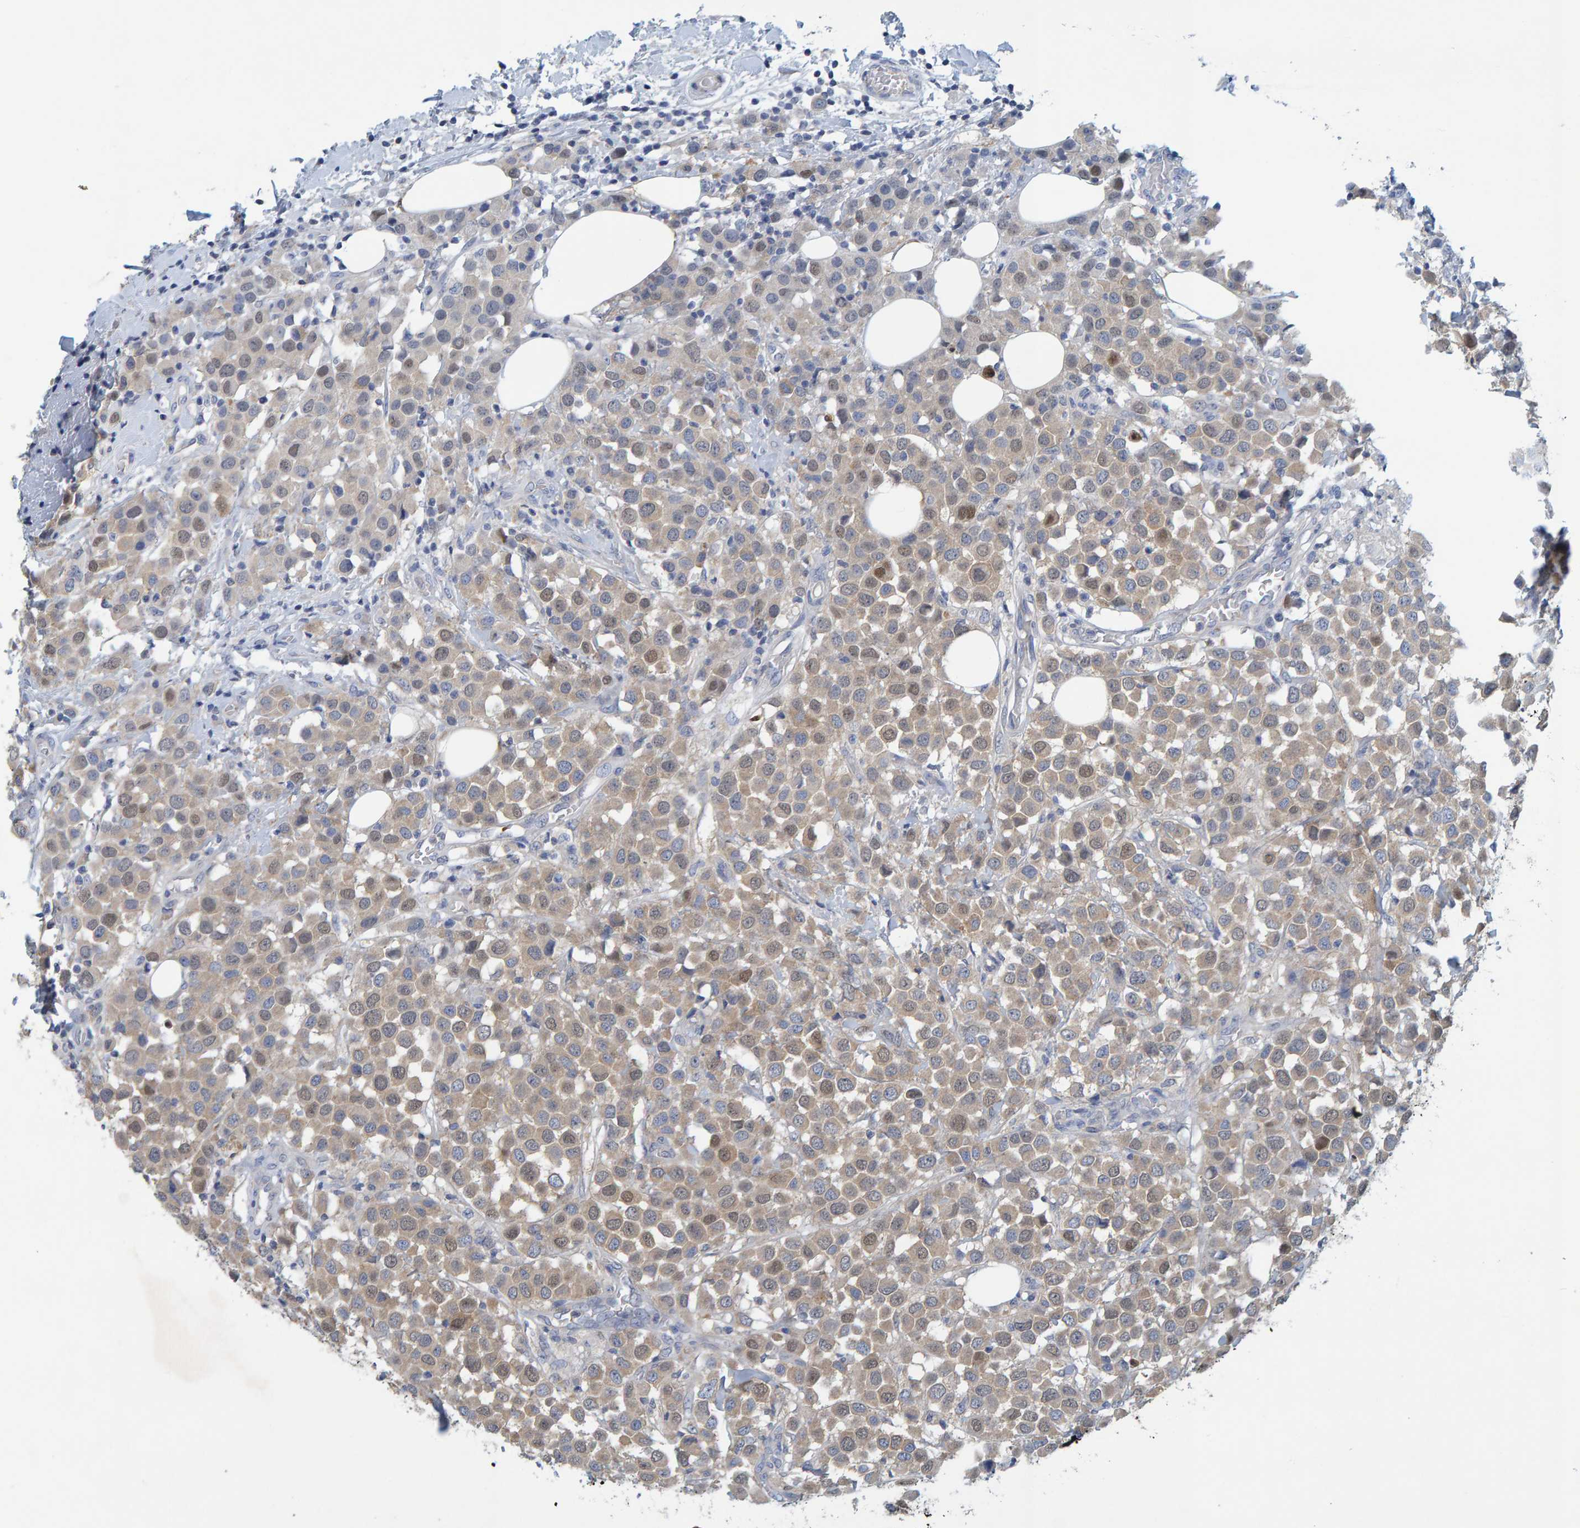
{"staining": {"intensity": "weak", "quantity": ">75%", "location": "cytoplasmic/membranous,nuclear"}, "tissue": "breast cancer", "cell_type": "Tumor cells", "image_type": "cancer", "snomed": [{"axis": "morphology", "description": "Duct carcinoma"}, {"axis": "topography", "description": "Breast"}], "caption": "Weak cytoplasmic/membranous and nuclear protein staining is present in about >75% of tumor cells in intraductal carcinoma (breast).", "gene": "ALAD", "patient": {"sex": "female", "age": 61}}